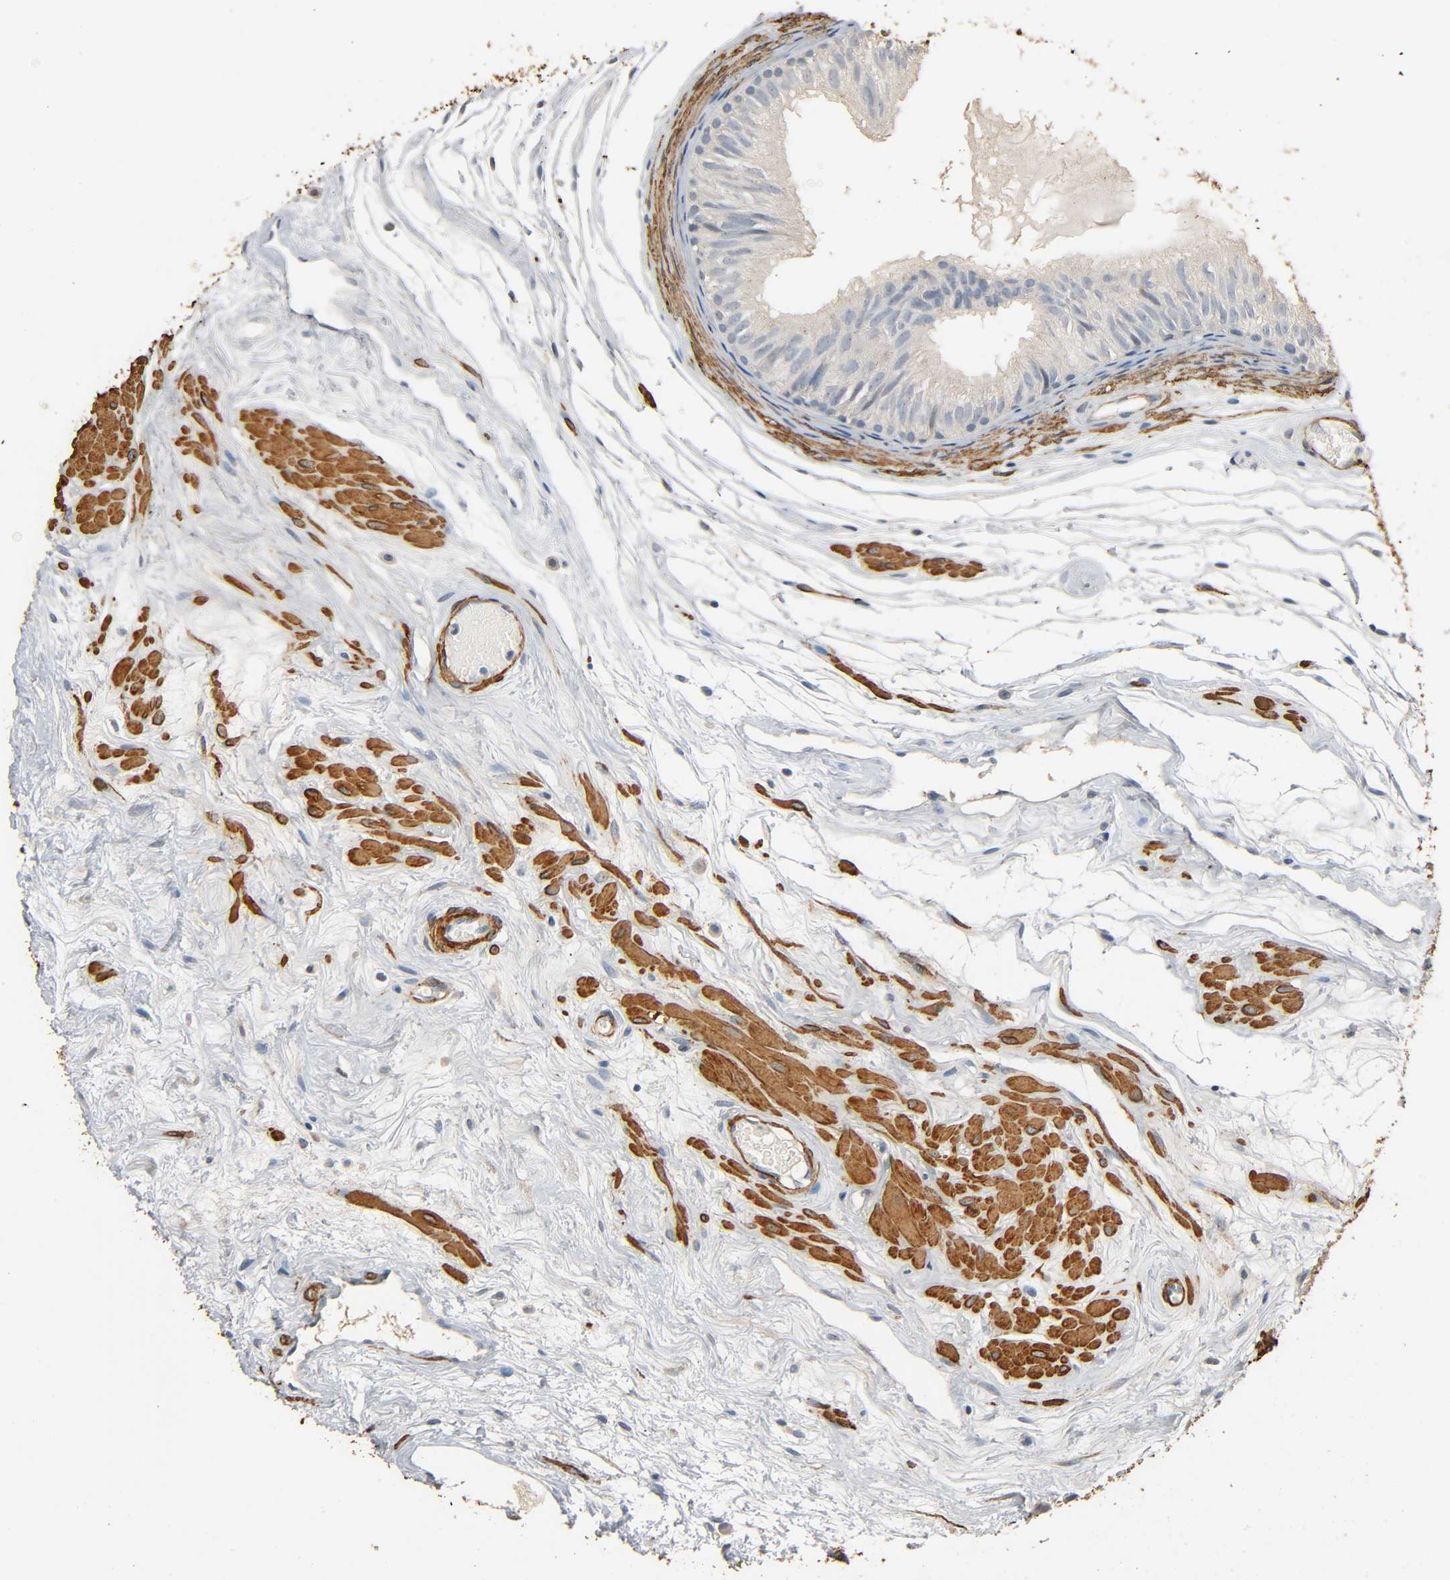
{"staining": {"intensity": "moderate", "quantity": ">75%", "location": "cytoplasmic/membranous"}, "tissue": "epididymis", "cell_type": "Glandular cells", "image_type": "normal", "snomed": [{"axis": "morphology", "description": "Normal tissue, NOS"}, {"axis": "morphology", "description": "Atrophy, NOS"}, {"axis": "topography", "description": "Testis"}, {"axis": "topography", "description": "Epididymis"}], "caption": "Protein staining shows moderate cytoplasmic/membranous staining in approximately >75% of glandular cells in unremarkable epididymis. (brown staining indicates protein expression, while blue staining denotes nuclei).", "gene": "GSTA1", "patient": {"sex": "male", "age": 18}}